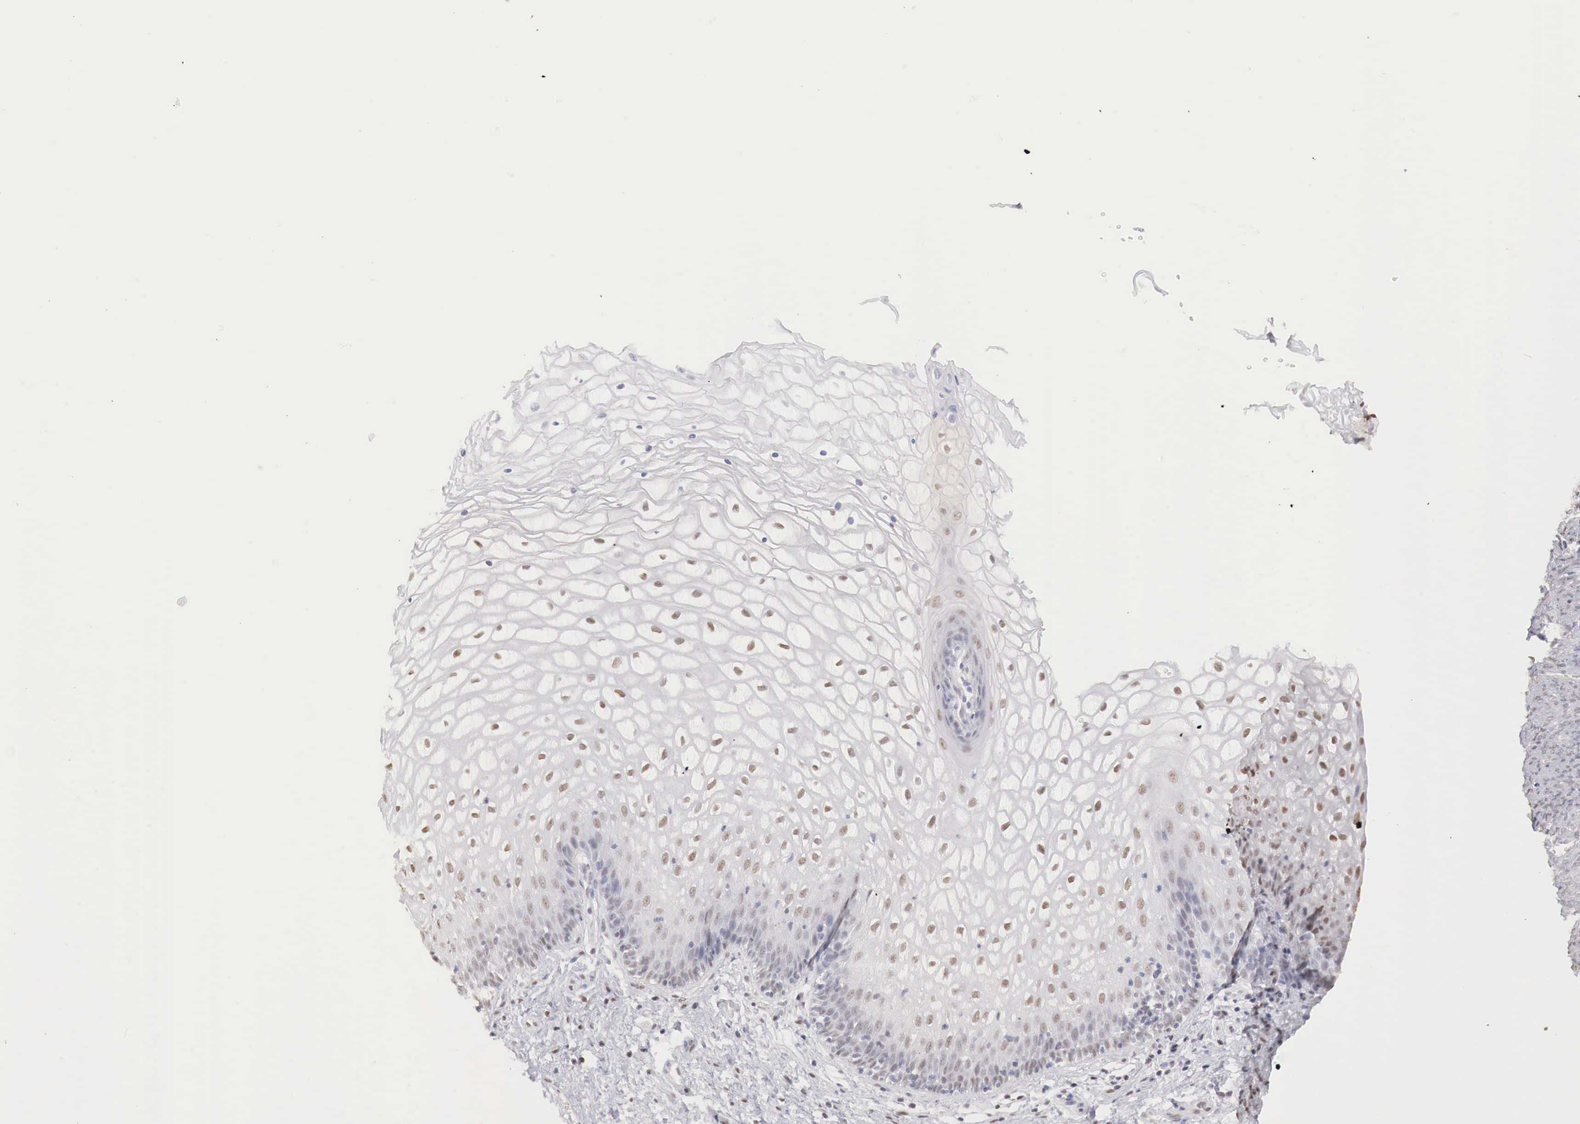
{"staining": {"intensity": "weak", "quantity": "25%-75%", "location": "nuclear"}, "tissue": "vagina", "cell_type": "Squamous epithelial cells", "image_type": "normal", "snomed": [{"axis": "morphology", "description": "Normal tissue, NOS"}, {"axis": "topography", "description": "Vagina"}], "caption": "Brown immunohistochemical staining in benign human vagina reveals weak nuclear expression in approximately 25%-75% of squamous epithelial cells. (brown staining indicates protein expression, while blue staining denotes nuclei).", "gene": "UBA1", "patient": {"sex": "female", "age": 34}}